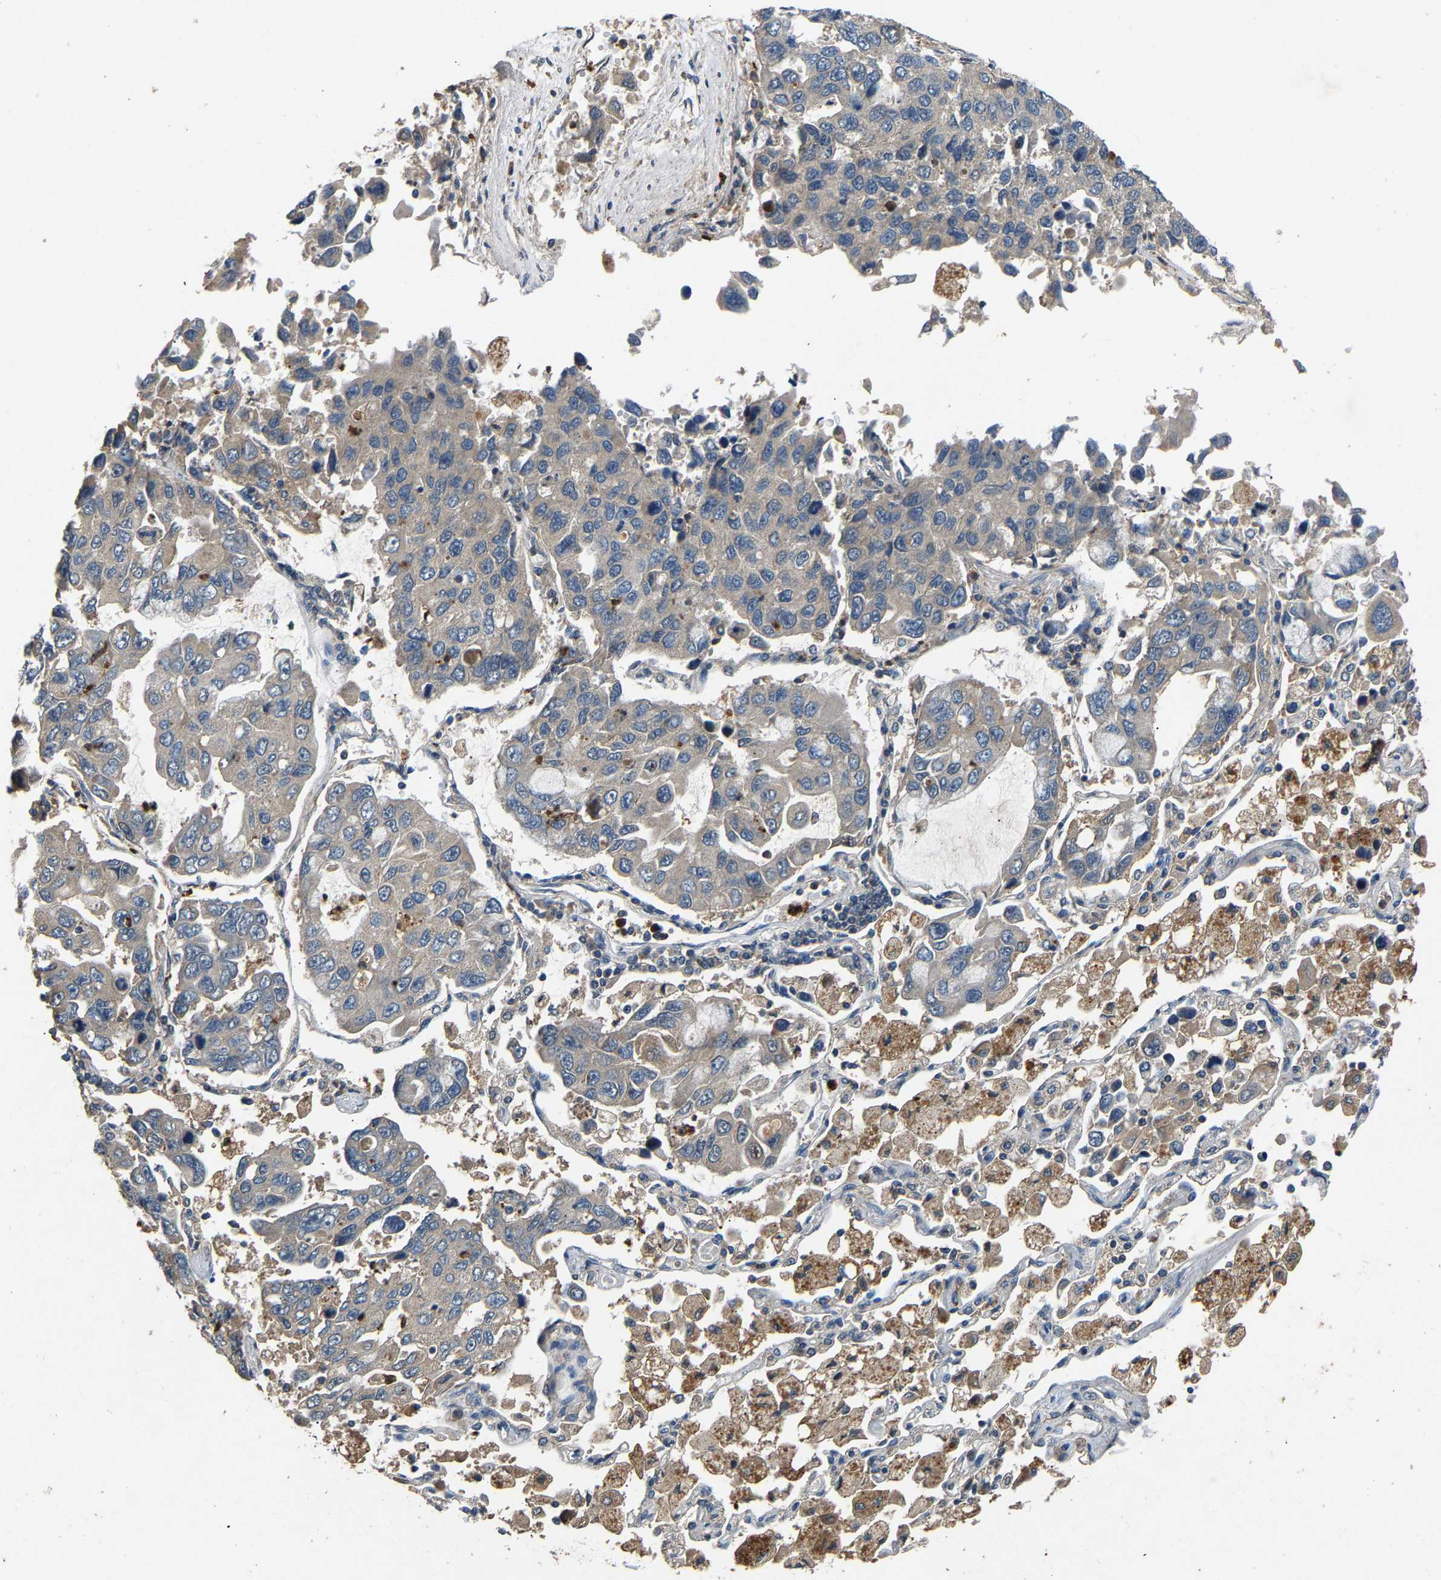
{"staining": {"intensity": "negative", "quantity": "none", "location": "none"}, "tissue": "lung cancer", "cell_type": "Tumor cells", "image_type": "cancer", "snomed": [{"axis": "morphology", "description": "Adenocarcinoma, NOS"}, {"axis": "topography", "description": "Lung"}], "caption": "Lung adenocarcinoma was stained to show a protein in brown. There is no significant staining in tumor cells.", "gene": "PPID", "patient": {"sex": "male", "age": 64}}